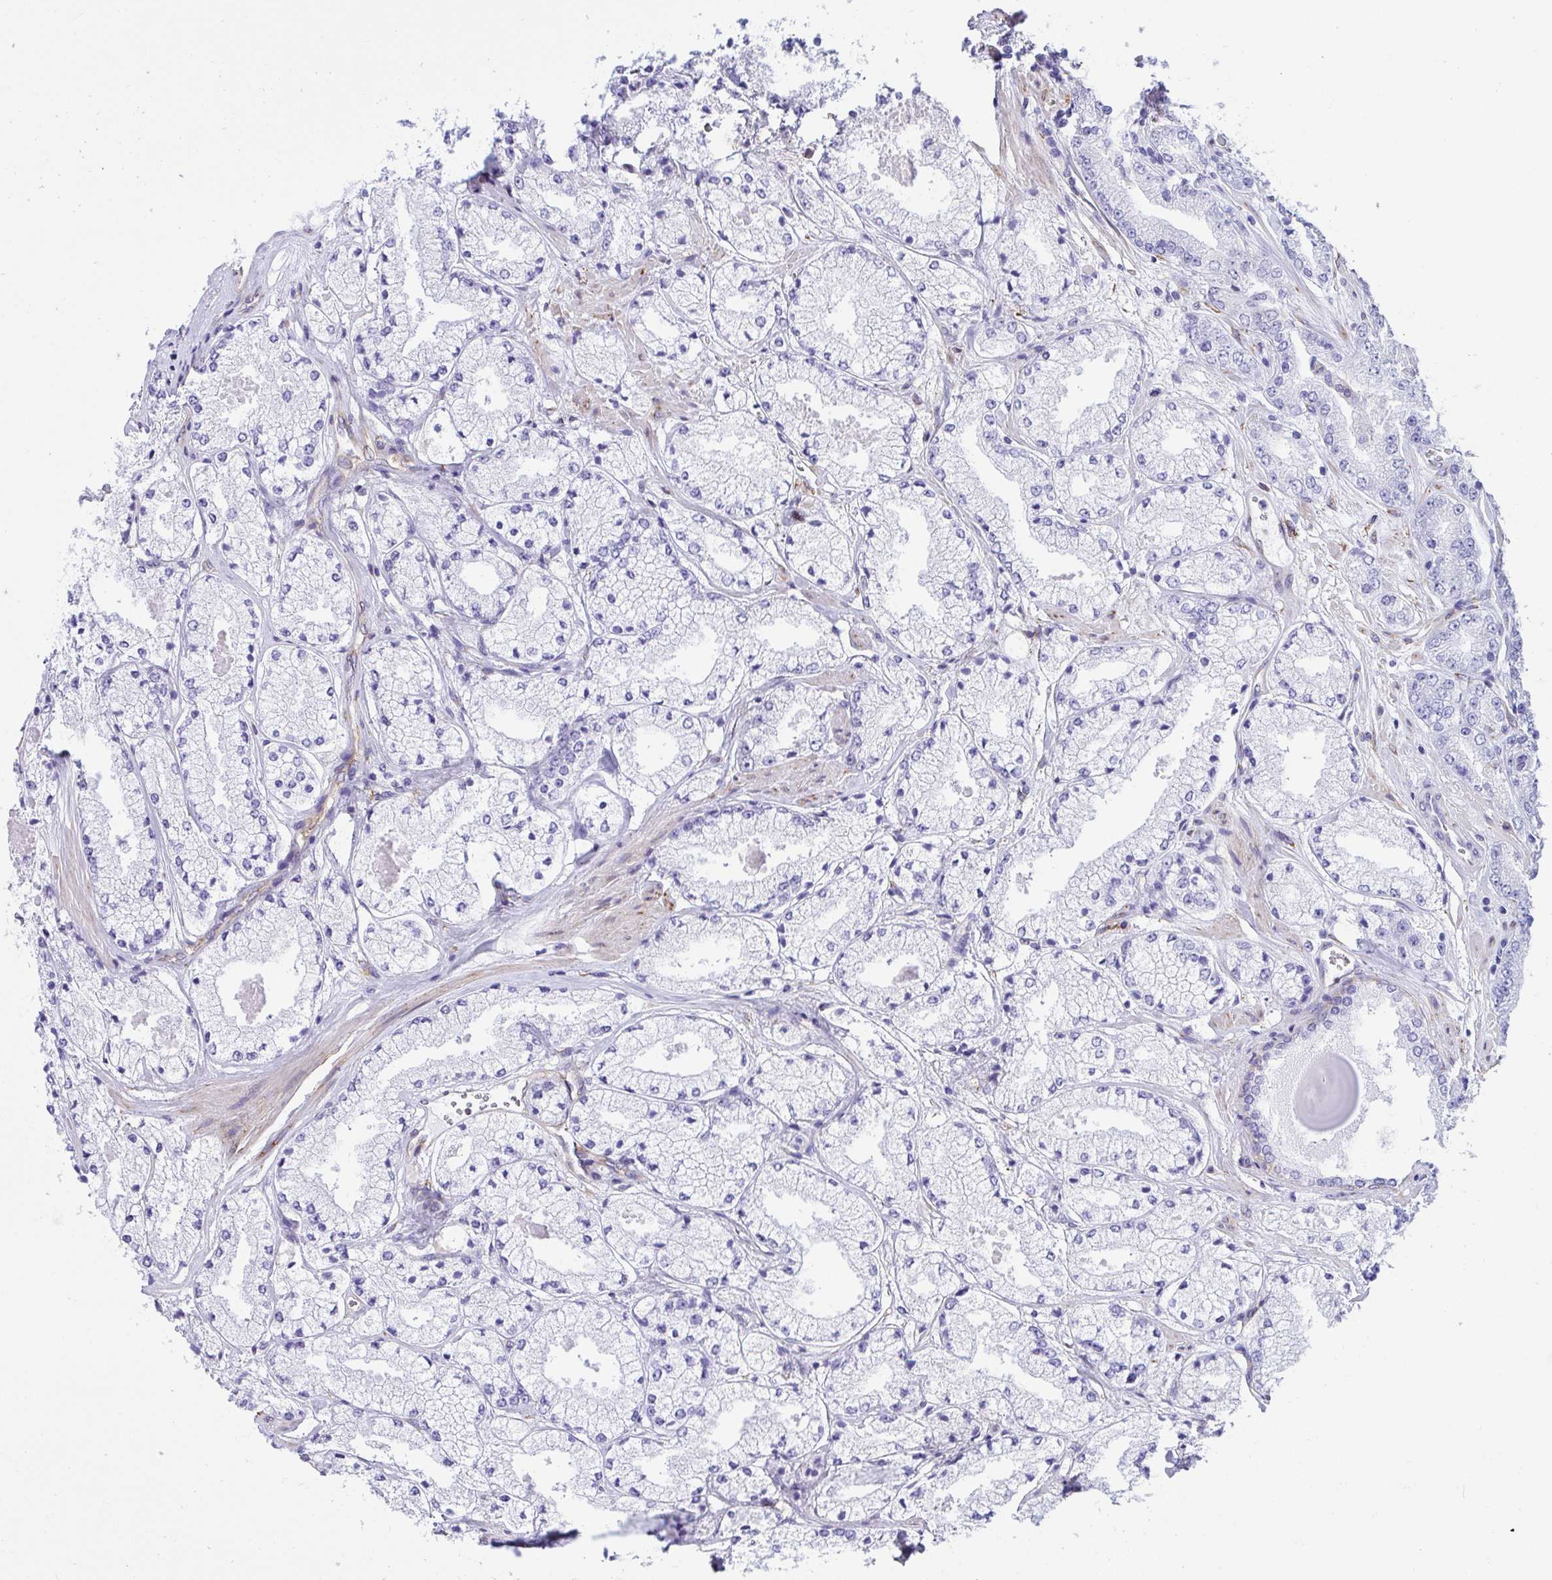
{"staining": {"intensity": "negative", "quantity": "none", "location": "none"}, "tissue": "prostate cancer", "cell_type": "Tumor cells", "image_type": "cancer", "snomed": [{"axis": "morphology", "description": "Adenocarcinoma, High grade"}, {"axis": "topography", "description": "Prostate"}], "caption": "Human prostate cancer stained for a protein using IHC displays no expression in tumor cells.", "gene": "ASPH", "patient": {"sex": "male", "age": 63}}